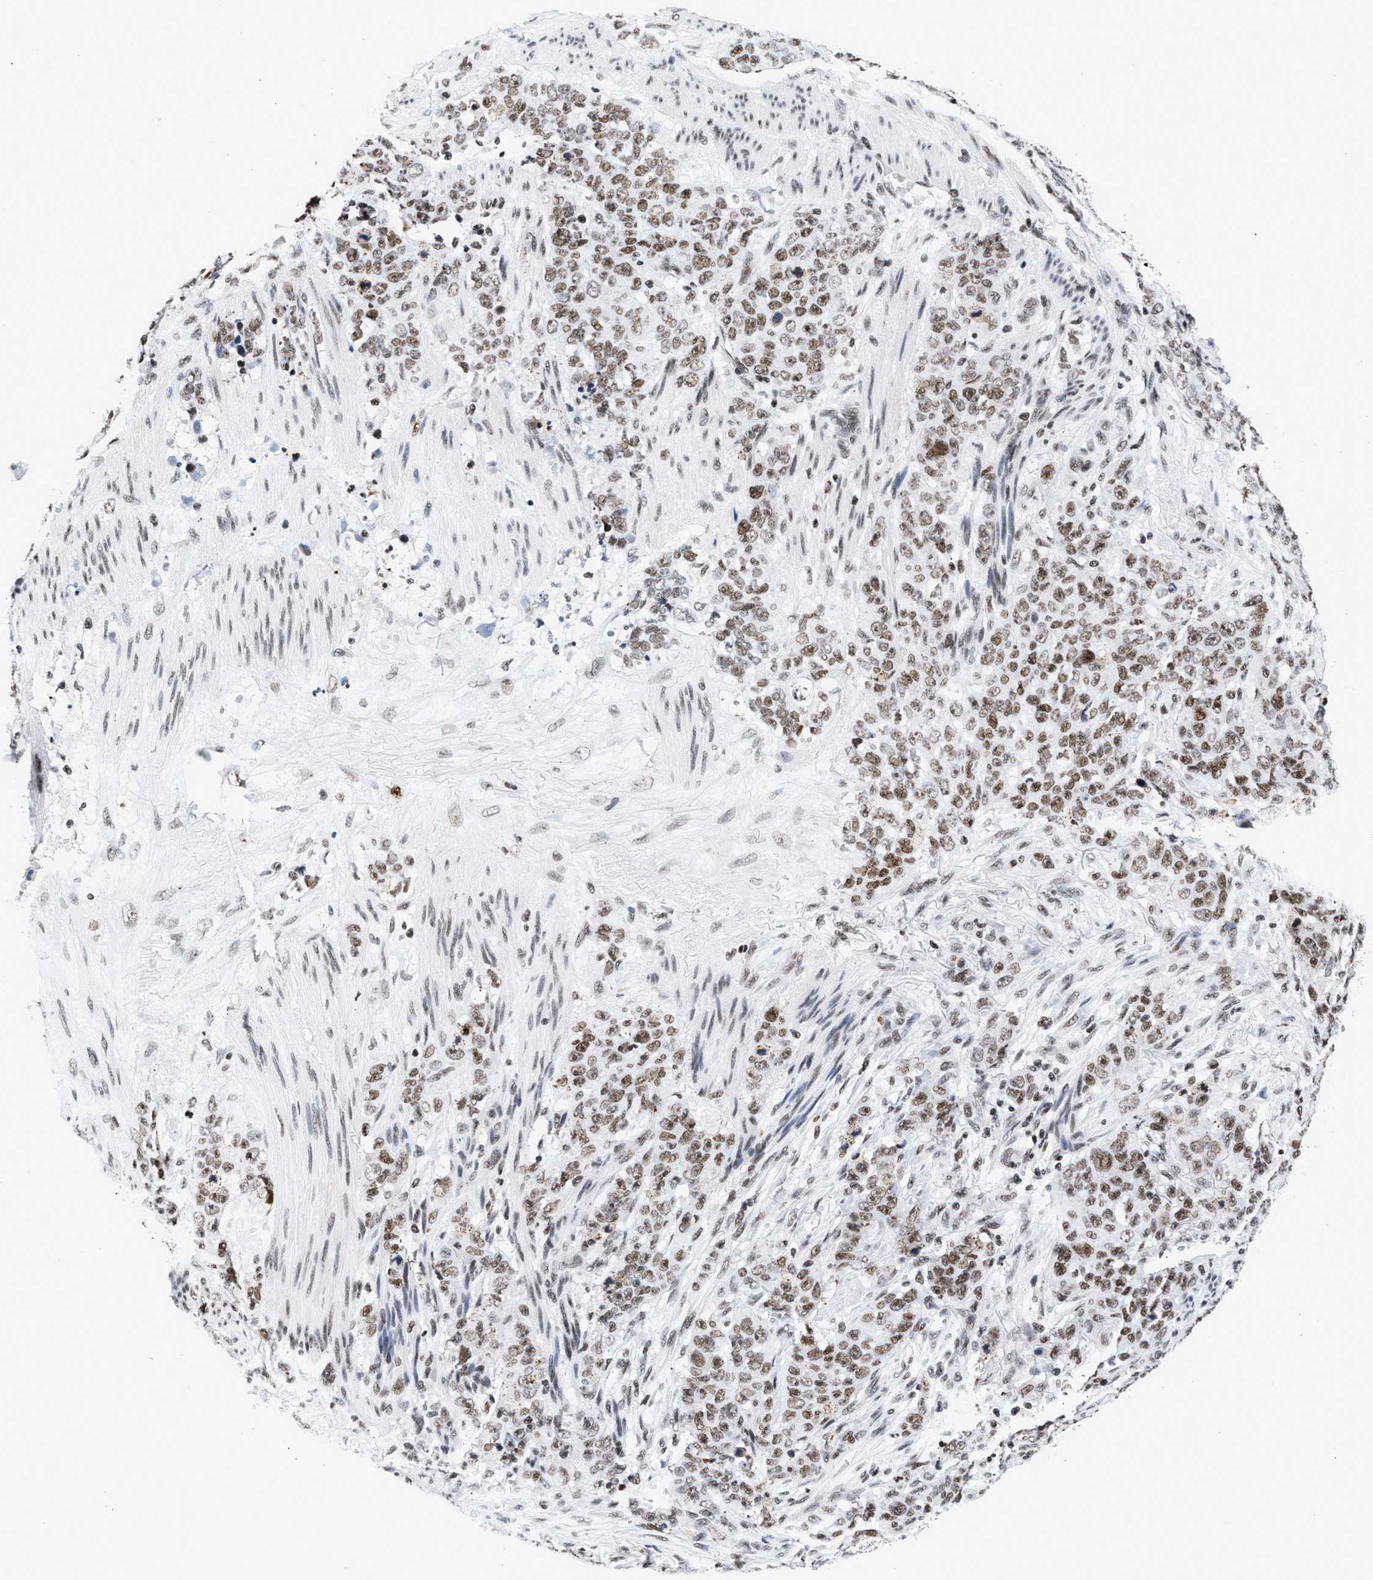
{"staining": {"intensity": "moderate", "quantity": ">75%", "location": "nuclear"}, "tissue": "stomach cancer", "cell_type": "Tumor cells", "image_type": "cancer", "snomed": [{"axis": "morphology", "description": "Adenocarcinoma, NOS"}, {"axis": "topography", "description": "Stomach"}], "caption": "Immunohistochemistry (IHC) staining of stomach cancer (adenocarcinoma), which exhibits medium levels of moderate nuclear expression in approximately >75% of tumor cells indicating moderate nuclear protein staining. The staining was performed using DAB (3,3'-diaminobenzidine) (brown) for protein detection and nuclei were counterstained in hematoxylin (blue).", "gene": "RAD21", "patient": {"sex": "male", "age": 48}}